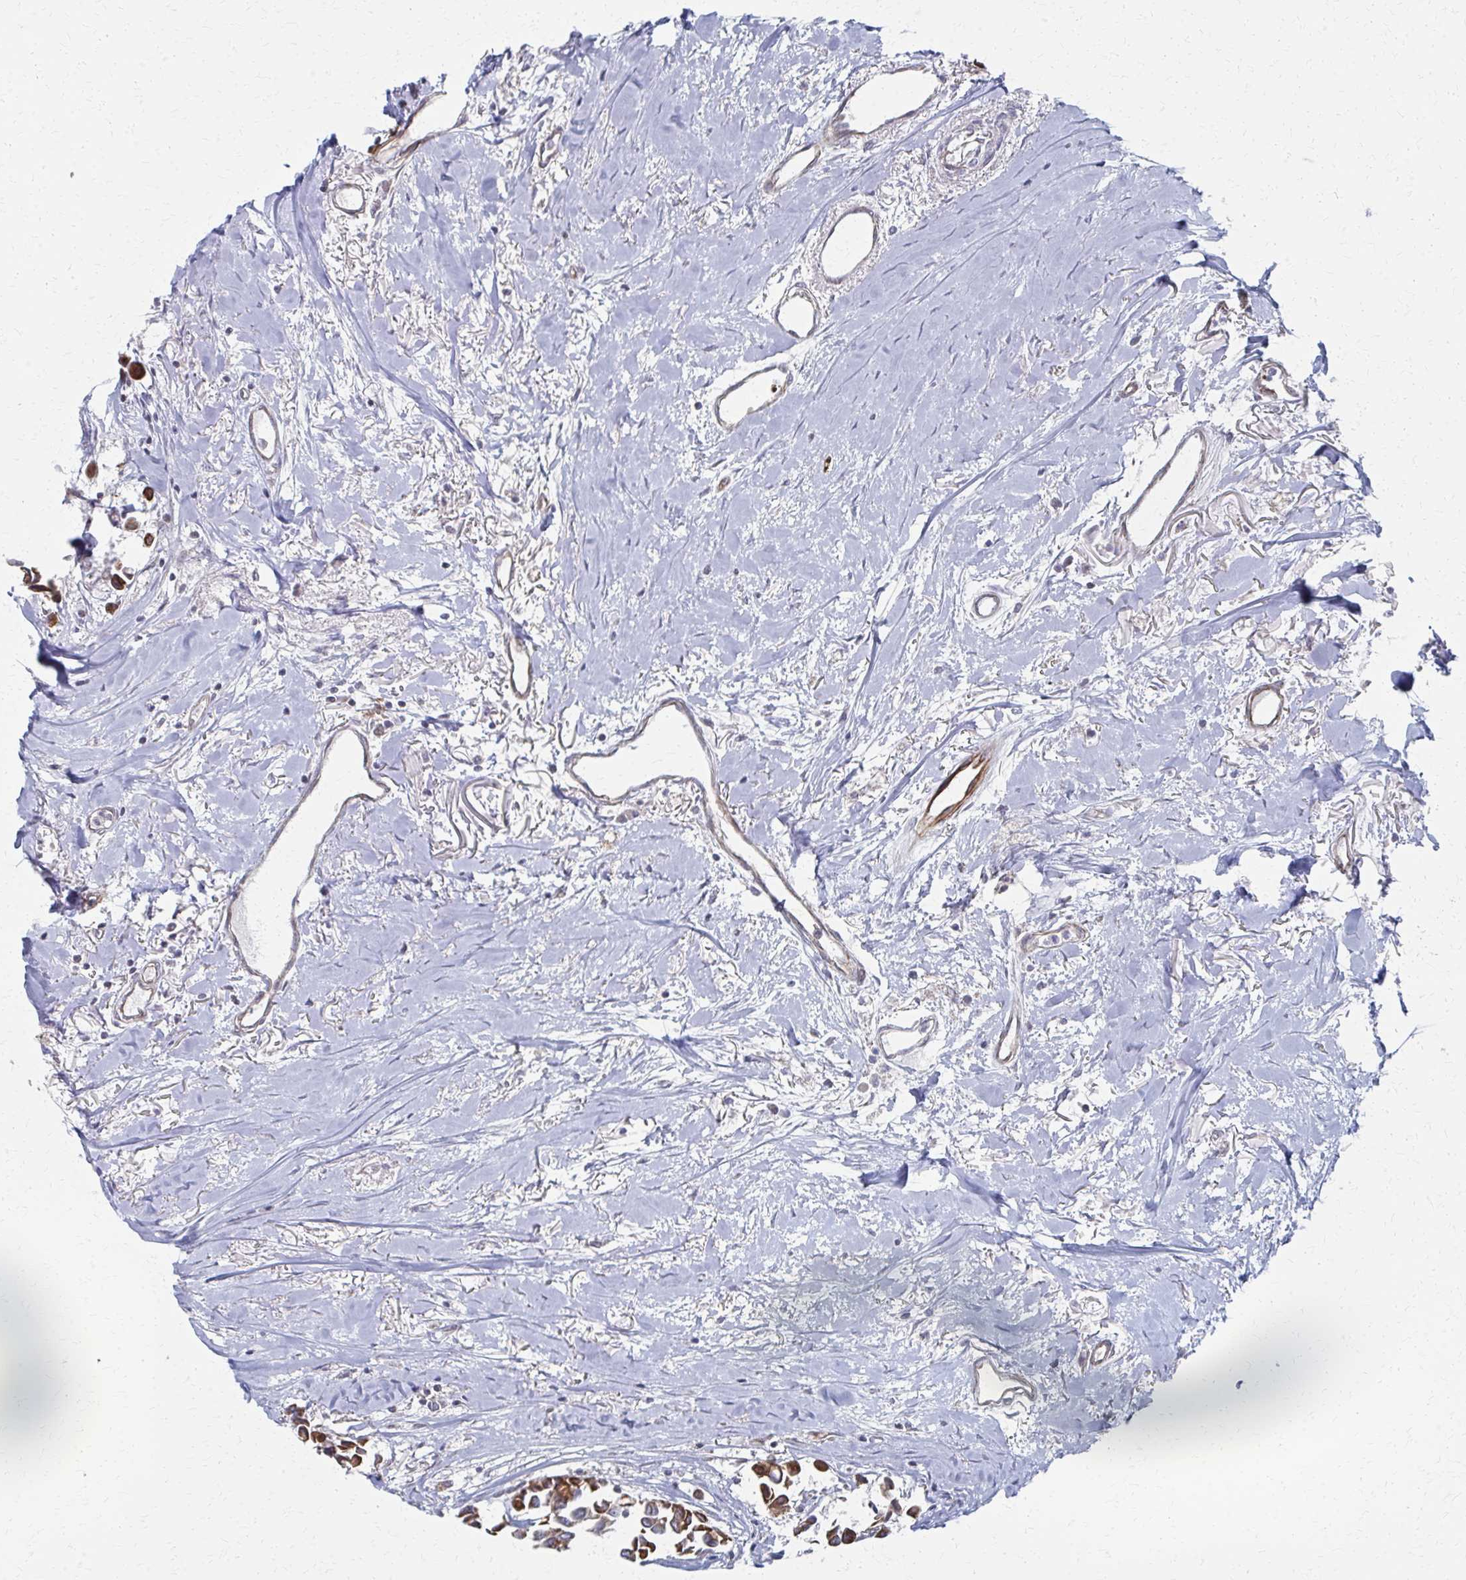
{"staining": {"intensity": "strong", "quantity": ">75%", "location": "cytoplasmic/membranous"}, "tissue": "breast cancer", "cell_type": "Tumor cells", "image_type": "cancer", "snomed": [{"axis": "morphology", "description": "Duct carcinoma"}, {"axis": "topography", "description": "Breast"}], "caption": "High-magnification brightfield microscopy of breast cancer (intraductal carcinoma) stained with DAB (brown) and counterstained with hematoxylin (blue). tumor cells exhibit strong cytoplasmic/membranous positivity is seen in about>75% of cells.", "gene": "FAHD1", "patient": {"sex": "female", "age": 54}}